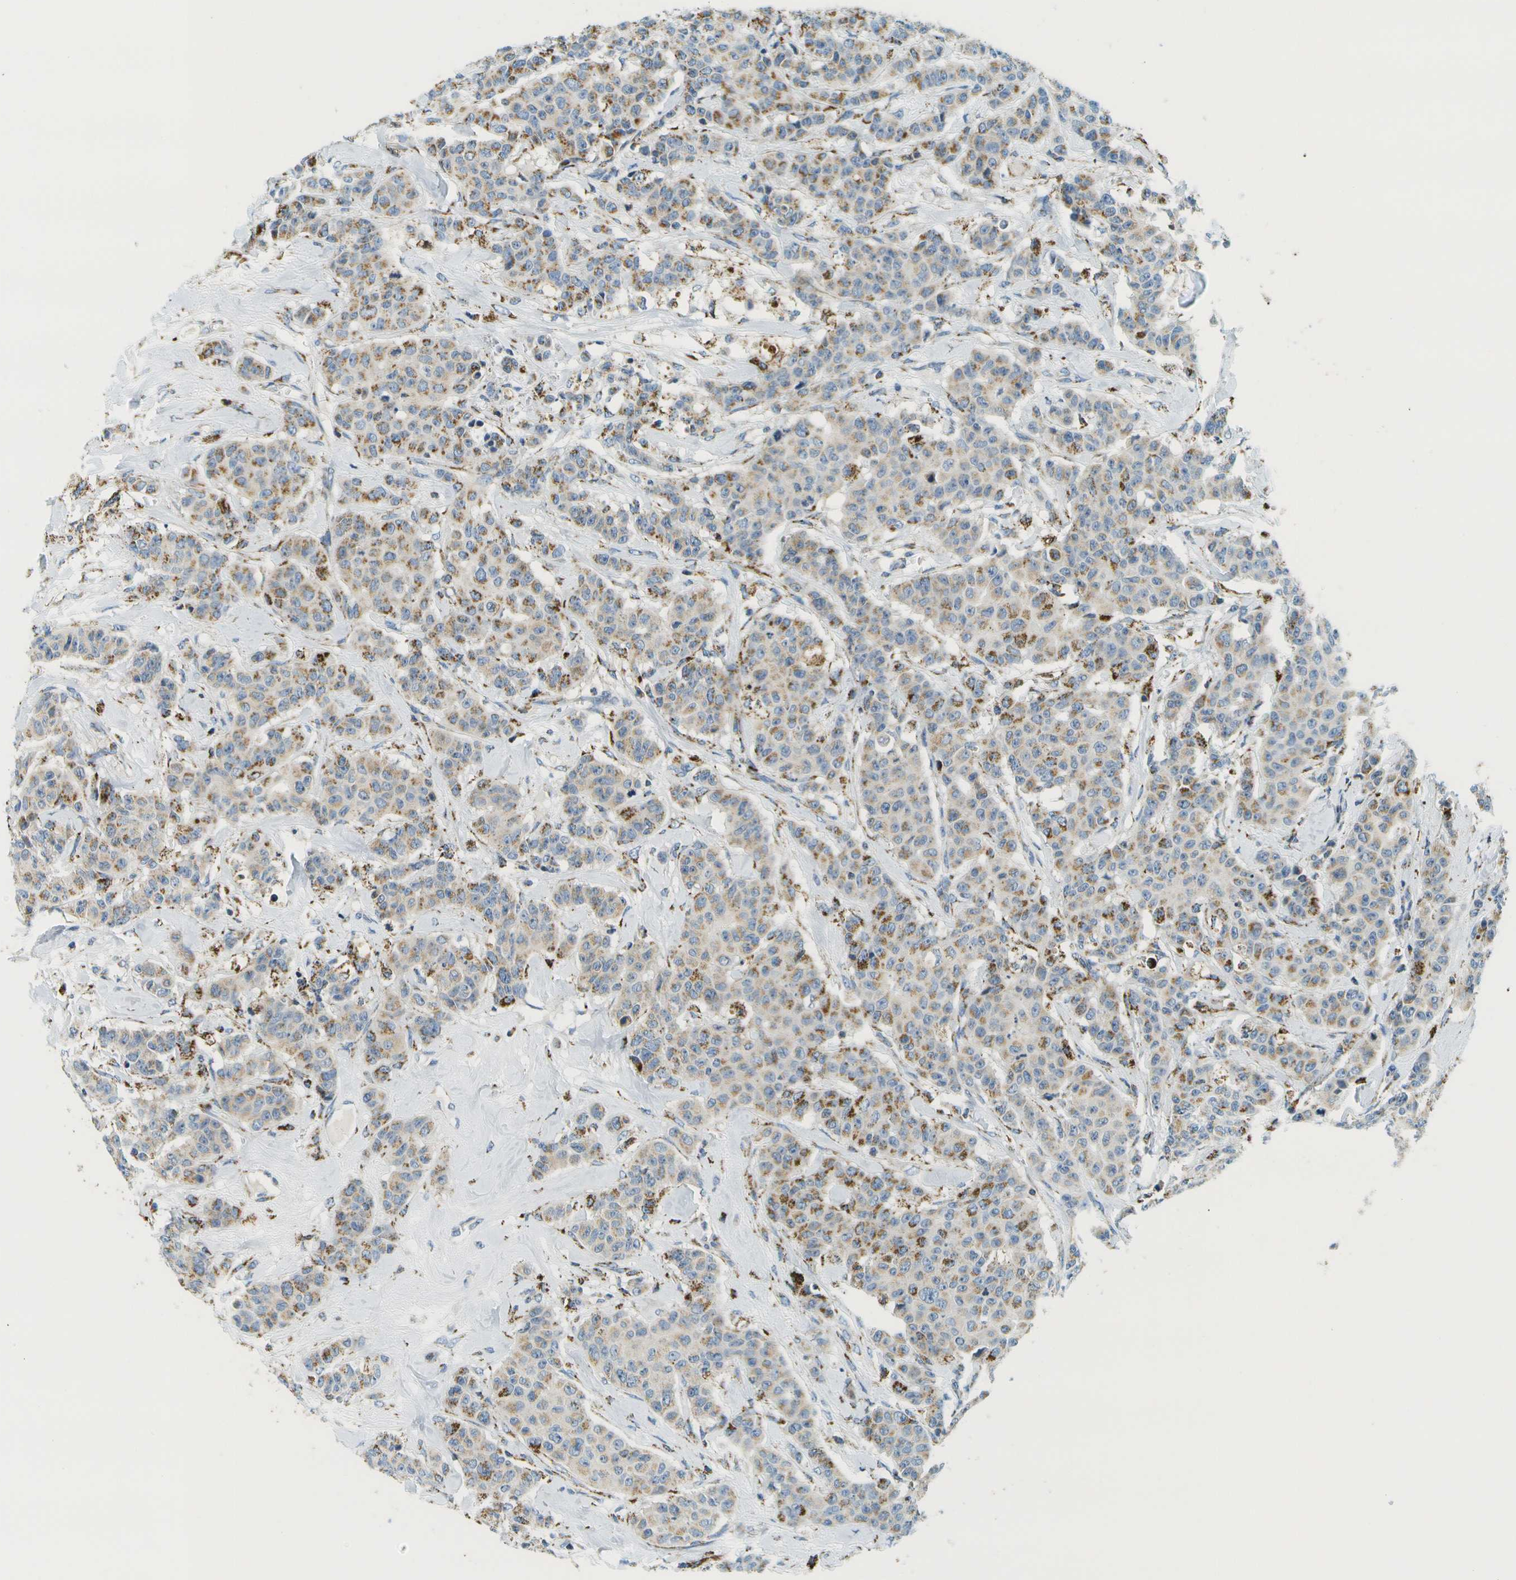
{"staining": {"intensity": "moderate", "quantity": "25%-75%", "location": "cytoplasmic/membranous"}, "tissue": "breast cancer", "cell_type": "Tumor cells", "image_type": "cancer", "snomed": [{"axis": "morphology", "description": "Normal tissue, NOS"}, {"axis": "morphology", "description": "Duct carcinoma"}, {"axis": "topography", "description": "Breast"}], "caption": "Protein expression by immunohistochemistry displays moderate cytoplasmic/membranous positivity in about 25%-75% of tumor cells in invasive ductal carcinoma (breast). Immunohistochemistry (ihc) stains the protein of interest in brown and the nuclei are stained blue.", "gene": "HLCS", "patient": {"sex": "female", "age": 40}}